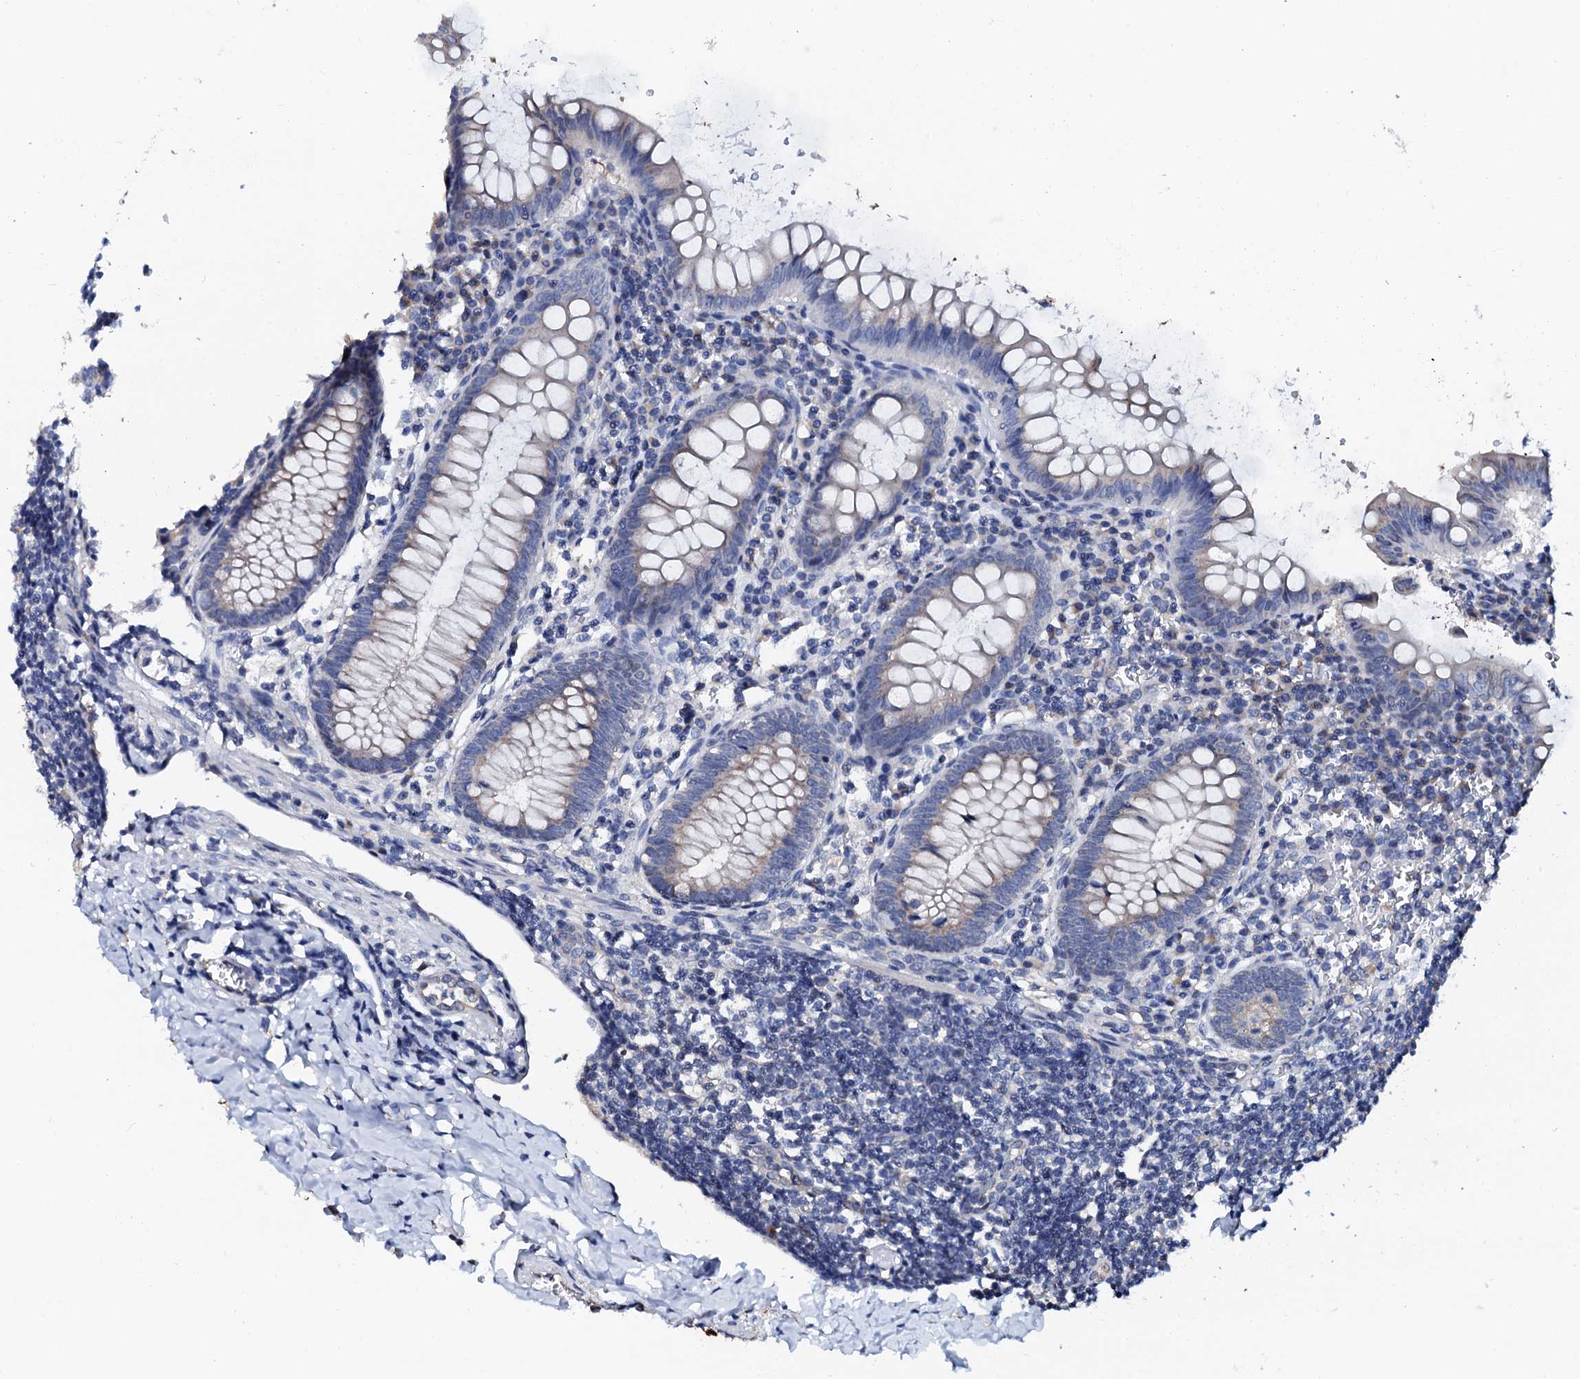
{"staining": {"intensity": "weak", "quantity": "<25%", "location": "cytoplasmic/membranous"}, "tissue": "appendix", "cell_type": "Glandular cells", "image_type": "normal", "snomed": [{"axis": "morphology", "description": "Normal tissue, NOS"}, {"axis": "topography", "description": "Appendix"}], "caption": "Glandular cells are negative for protein expression in unremarkable human appendix. The staining was performed using DAB (3,3'-diaminobenzidine) to visualize the protein expression in brown, while the nuclei were stained in blue with hematoxylin (Magnification: 20x).", "gene": "AKAP3", "patient": {"sex": "female", "age": 33}}